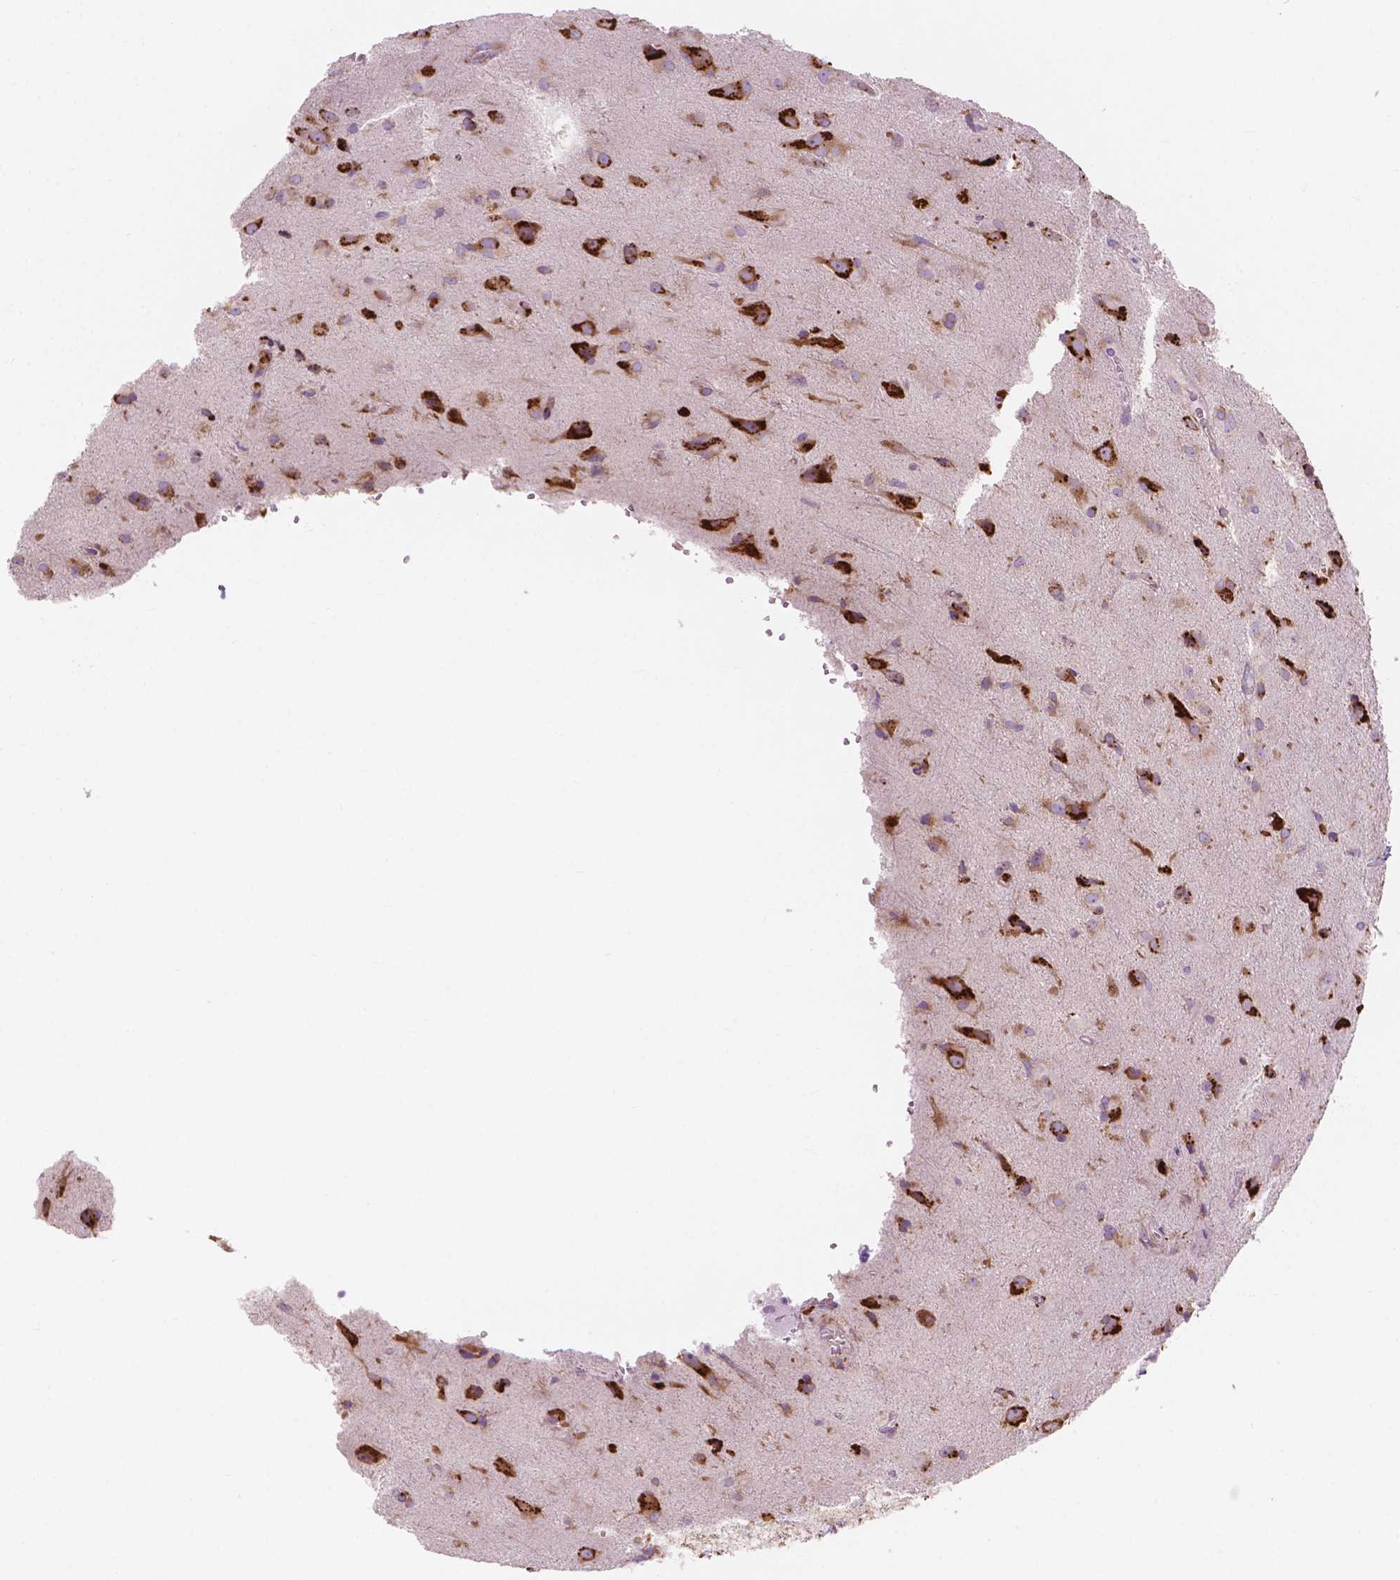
{"staining": {"intensity": "weak", "quantity": ">75%", "location": "cytoplasmic/membranous"}, "tissue": "glioma", "cell_type": "Tumor cells", "image_type": "cancer", "snomed": [{"axis": "morphology", "description": "Glioma, malignant, Low grade"}, {"axis": "topography", "description": "Brain"}], "caption": "Low-grade glioma (malignant) was stained to show a protein in brown. There is low levels of weak cytoplasmic/membranous expression in about >75% of tumor cells.", "gene": "RPL37A", "patient": {"sex": "male", "age": 58}}